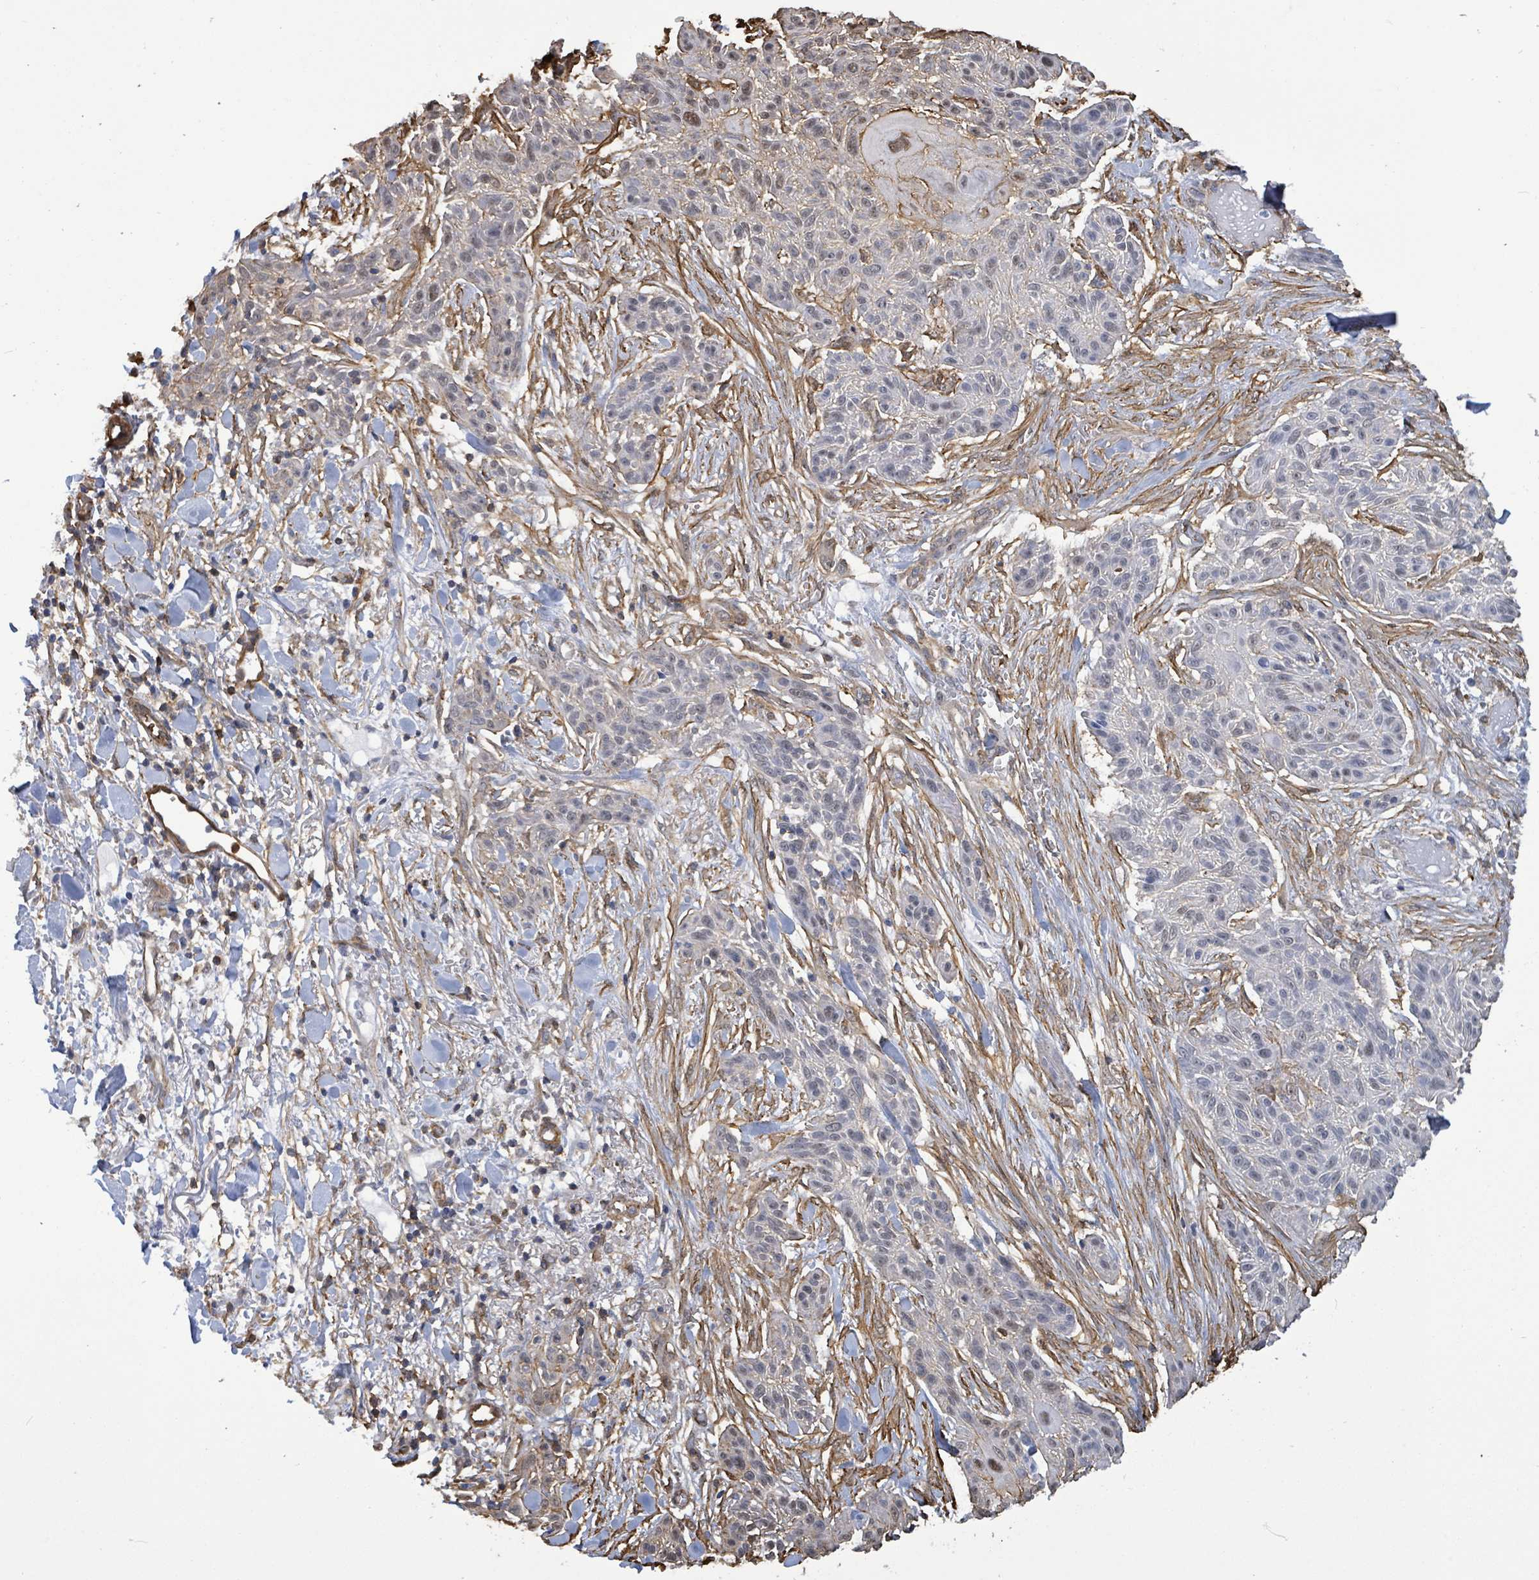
{"staining": {"intensity": "weak", "quantity": "<25%", "location": "cytoplasmic/membranous,nuclear"}, "tissue": "skin cancer", "cell_type": "Tumor cells", "image_type": "cancer", "snomed": [{"axis": "morphology", "description": "Squamous cell carcinoma, NOS"}, {"axis": "topography", "description": "Skin"}], "caption": "This is an immunohistochemistry (IHC) micrograph of human skin squamous cell carcinoma. There is no staining in tumor cells.", "gene": "PRKRIP1", "patient": {"sex": "male", "age": 86}}